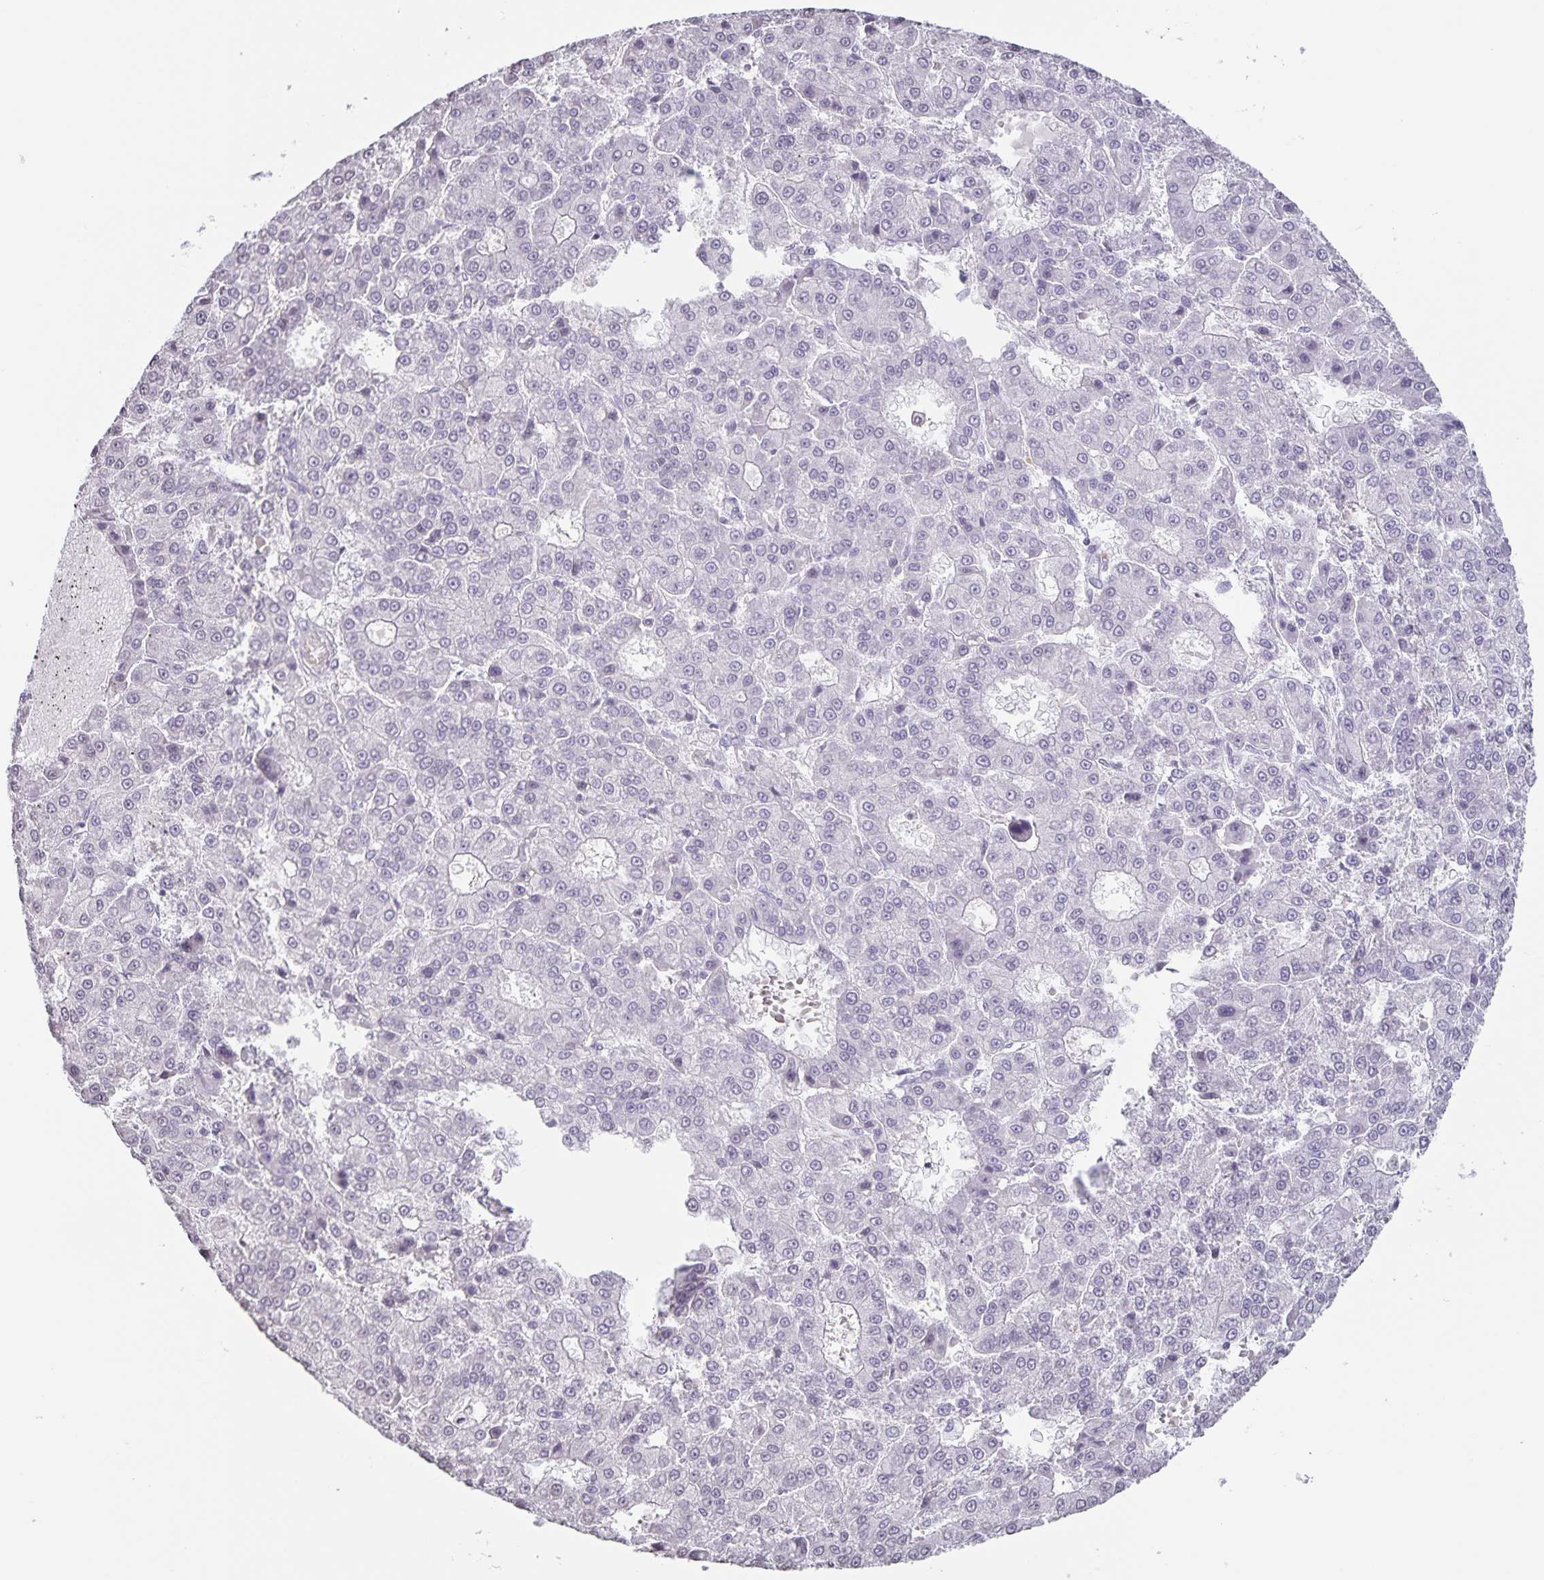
{"staining": {"intensity": "negative", "quantity": "none", "location": "none"}, "tissue": "liver cancer", "cell_type": "Tumor cells", "image_type": "cancer", "snomed": [{"axis": "morphology", "description": "Carcinoma, Hepatocellular, NOS"}, {"axis": "topography", "description": "Liver"}], "caption": "Tumor cells are negative for protein expression in human liver hepatocellular carcinoma. (DAB (3,3'-diaminobenzidine) IHC, high magnification).", "gene": "AQP4", "patient": {"sex": "male", "age": 70}}